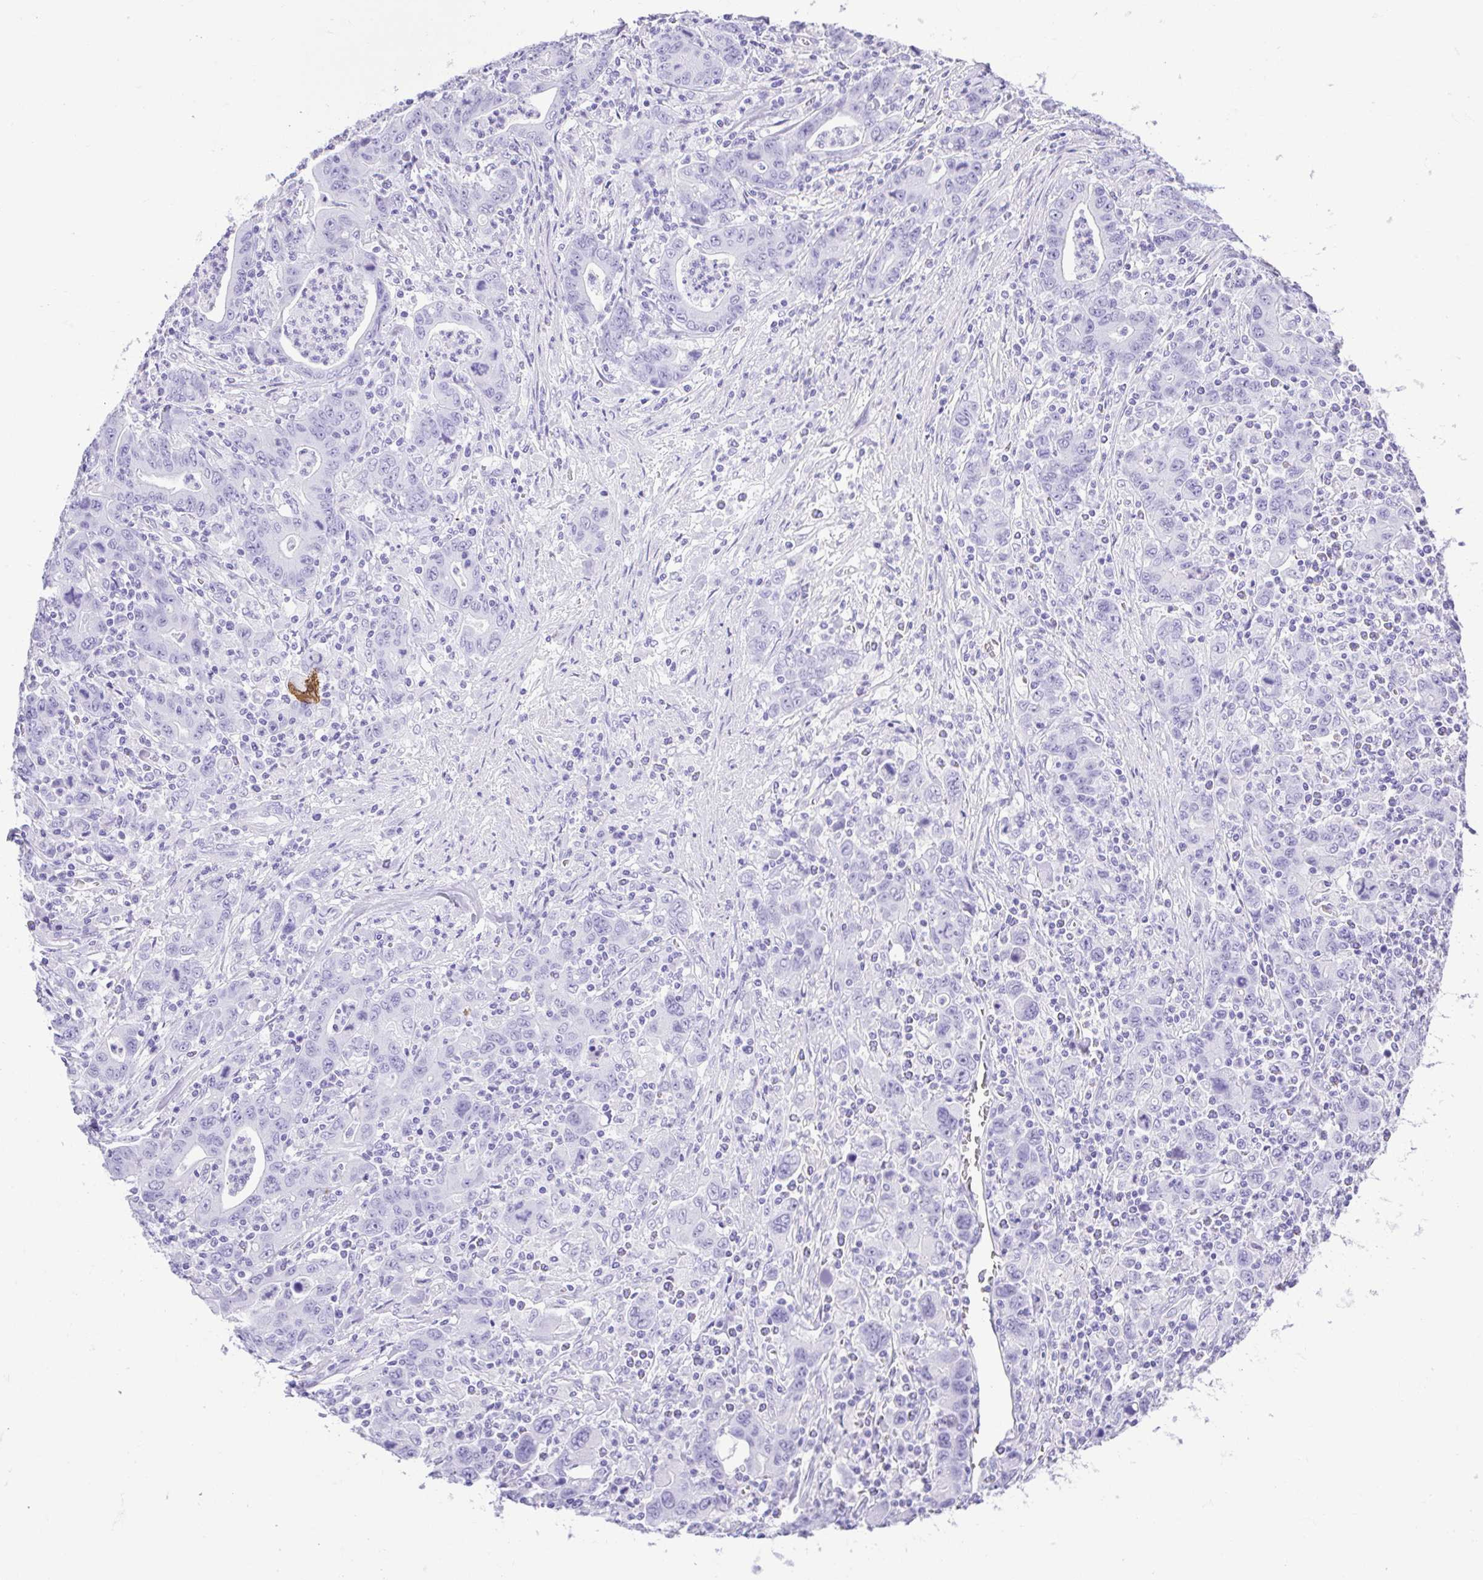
{"staining": {"intensity": "negative", "quantity": "none", "location": "none"}, "tissue": "stomach cancer", "cell_type": "Tumor cells", "image_type": "cancer", "snomed": [{"axis": "morphology", "description": "Adenocarcinoma, NOS"}, {"axis": "topography", "description": "Stomach, upper"}], "caption": "IHC image of neoplastic tissue: human stomach adenocarcinoma stained with DAB demonstrates no significant protein staining in tumor cells.", "gene": "CDSN", "patient": {"sex": "male", "age": 69}}